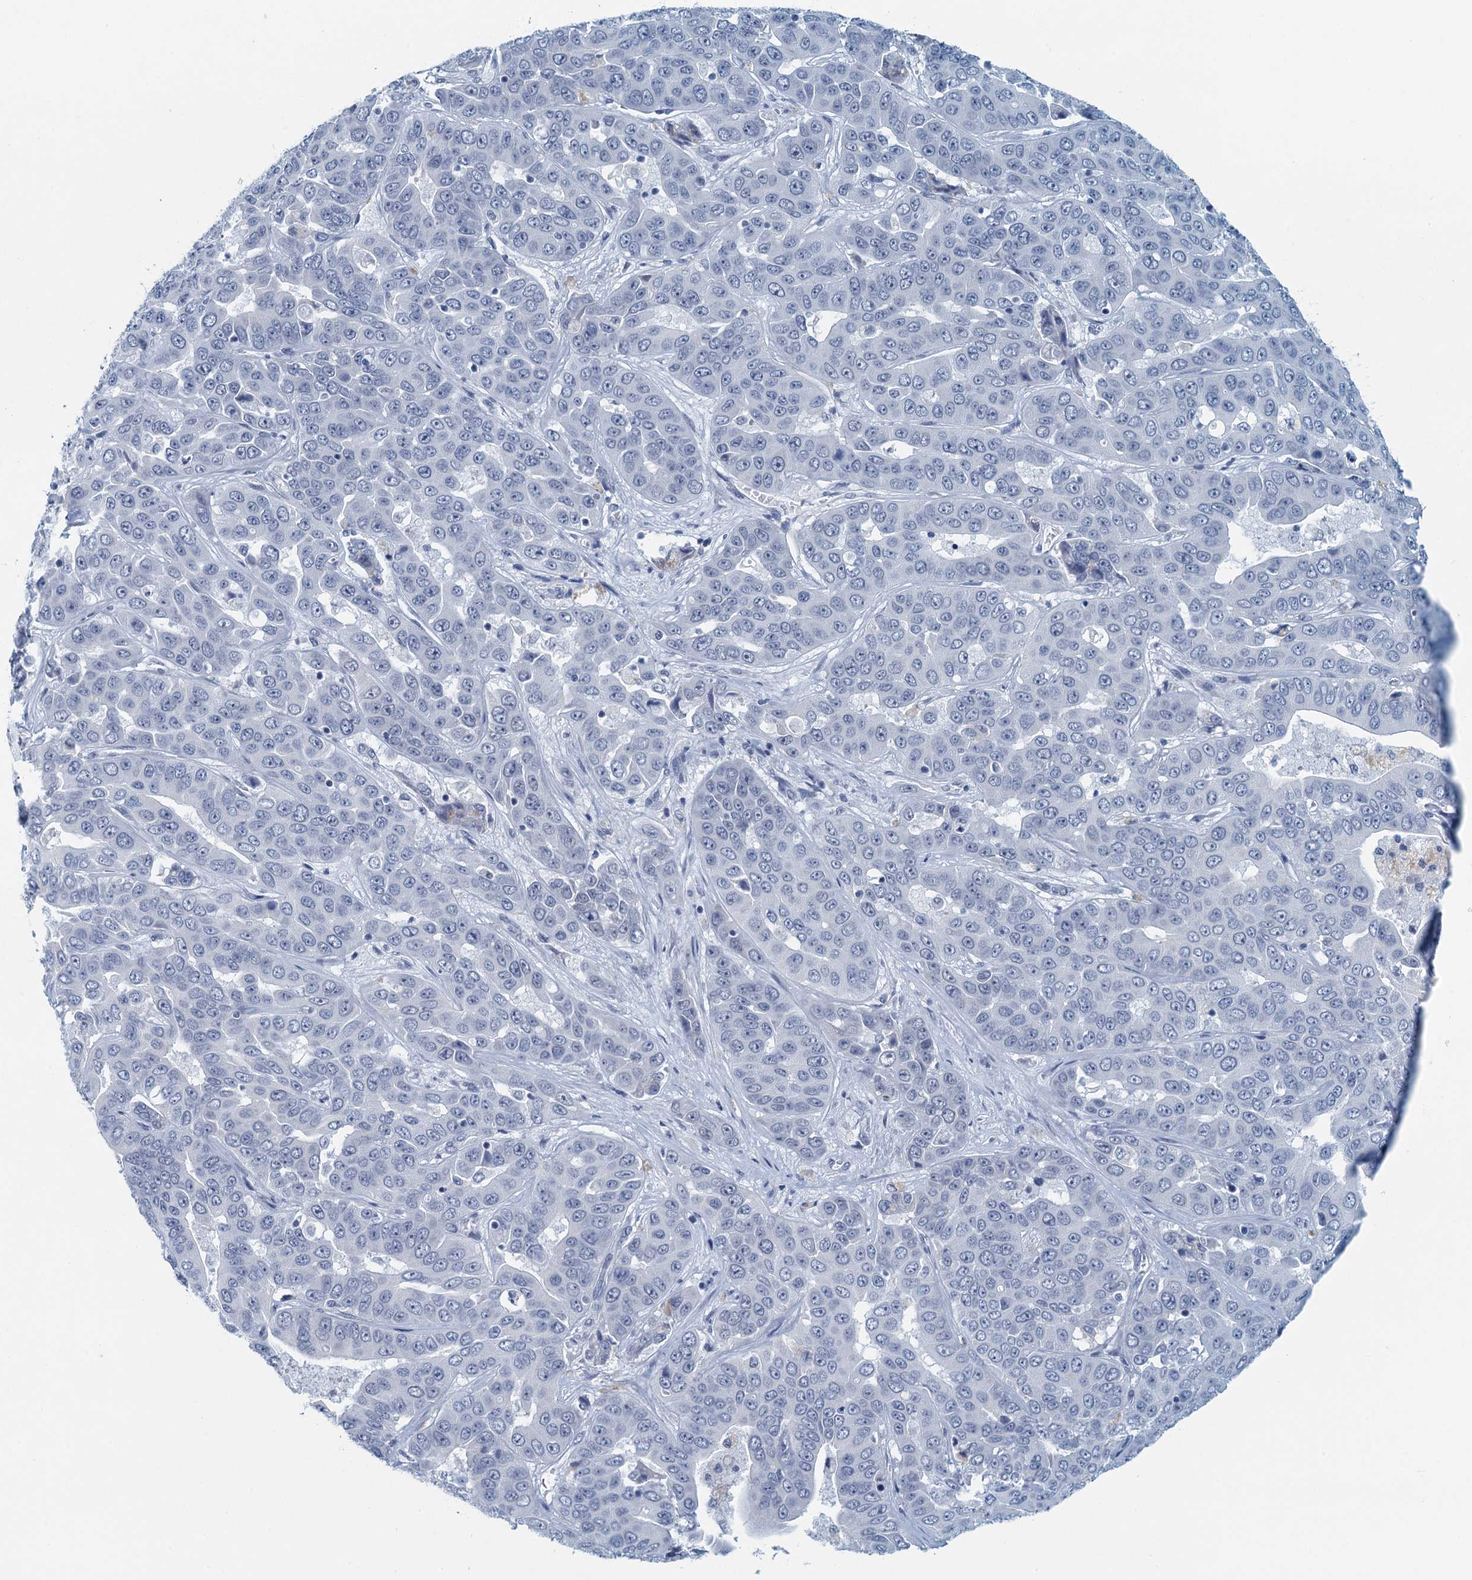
{"staining": {"intensity": "negative", "quantity": "none", "location": "none"}, "tissue": "liver cancer", "cell_type": "Tumor cells", "image_type": "cancer", "snomed": [{"axis": "morphology", "description": "Cholangiocarcinoma"}, {"axis": "topography", "description": "Liver"}], "caption": "The histopathology image exhibits no staining of tumor cells in liver cholangiocarcinoma. The staining was performed using DAB (3,3'-diaminobenzidine) to visualize the protein expression in brown, while the nuclei were stained in blue with hematoxylin (Magnification: 20x).", "gene": "ENSG00000131152", "patient": {"sex": "female", "age": 52}}